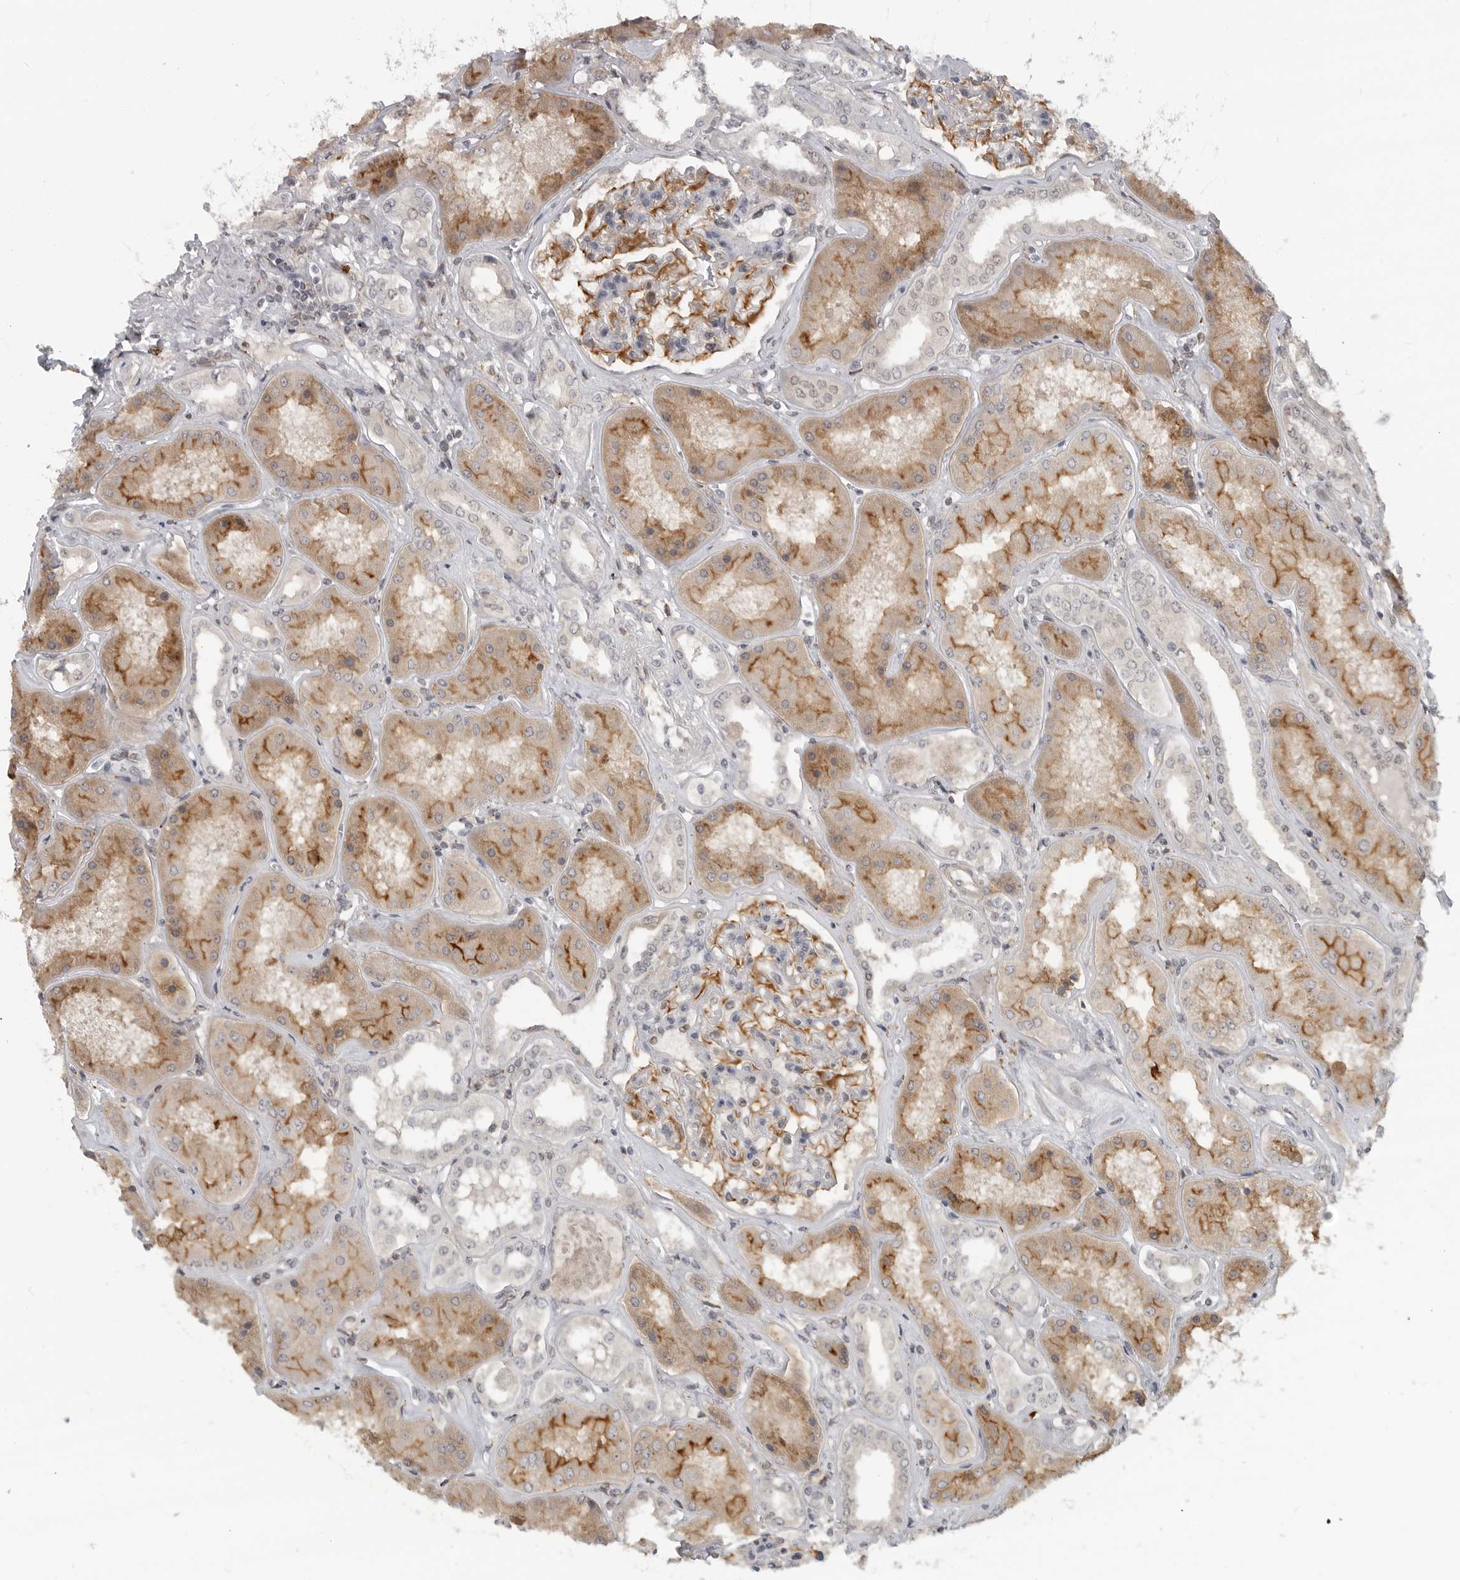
{"staining": {"intensity": "moderate", "quantity": "25%-75%", "location": "cytoplasmic/membranous"}, "tissue": "kidney", "cell_type": "Cells in glomeruli", "image_type": "normal", "snomed": [{"axis": "morphology", "description": "Normal tissue, NOS"}, {"axis": "topography", "description": "Kidney"}], "caption": "This is a histology image of IHC staining of benign kidney, which shows moderate staining in the cytoplasmic/membranous of cells in glomeruli.", "gene": "CEP295NL", "patient": {"sex": "female", "age": 56}}